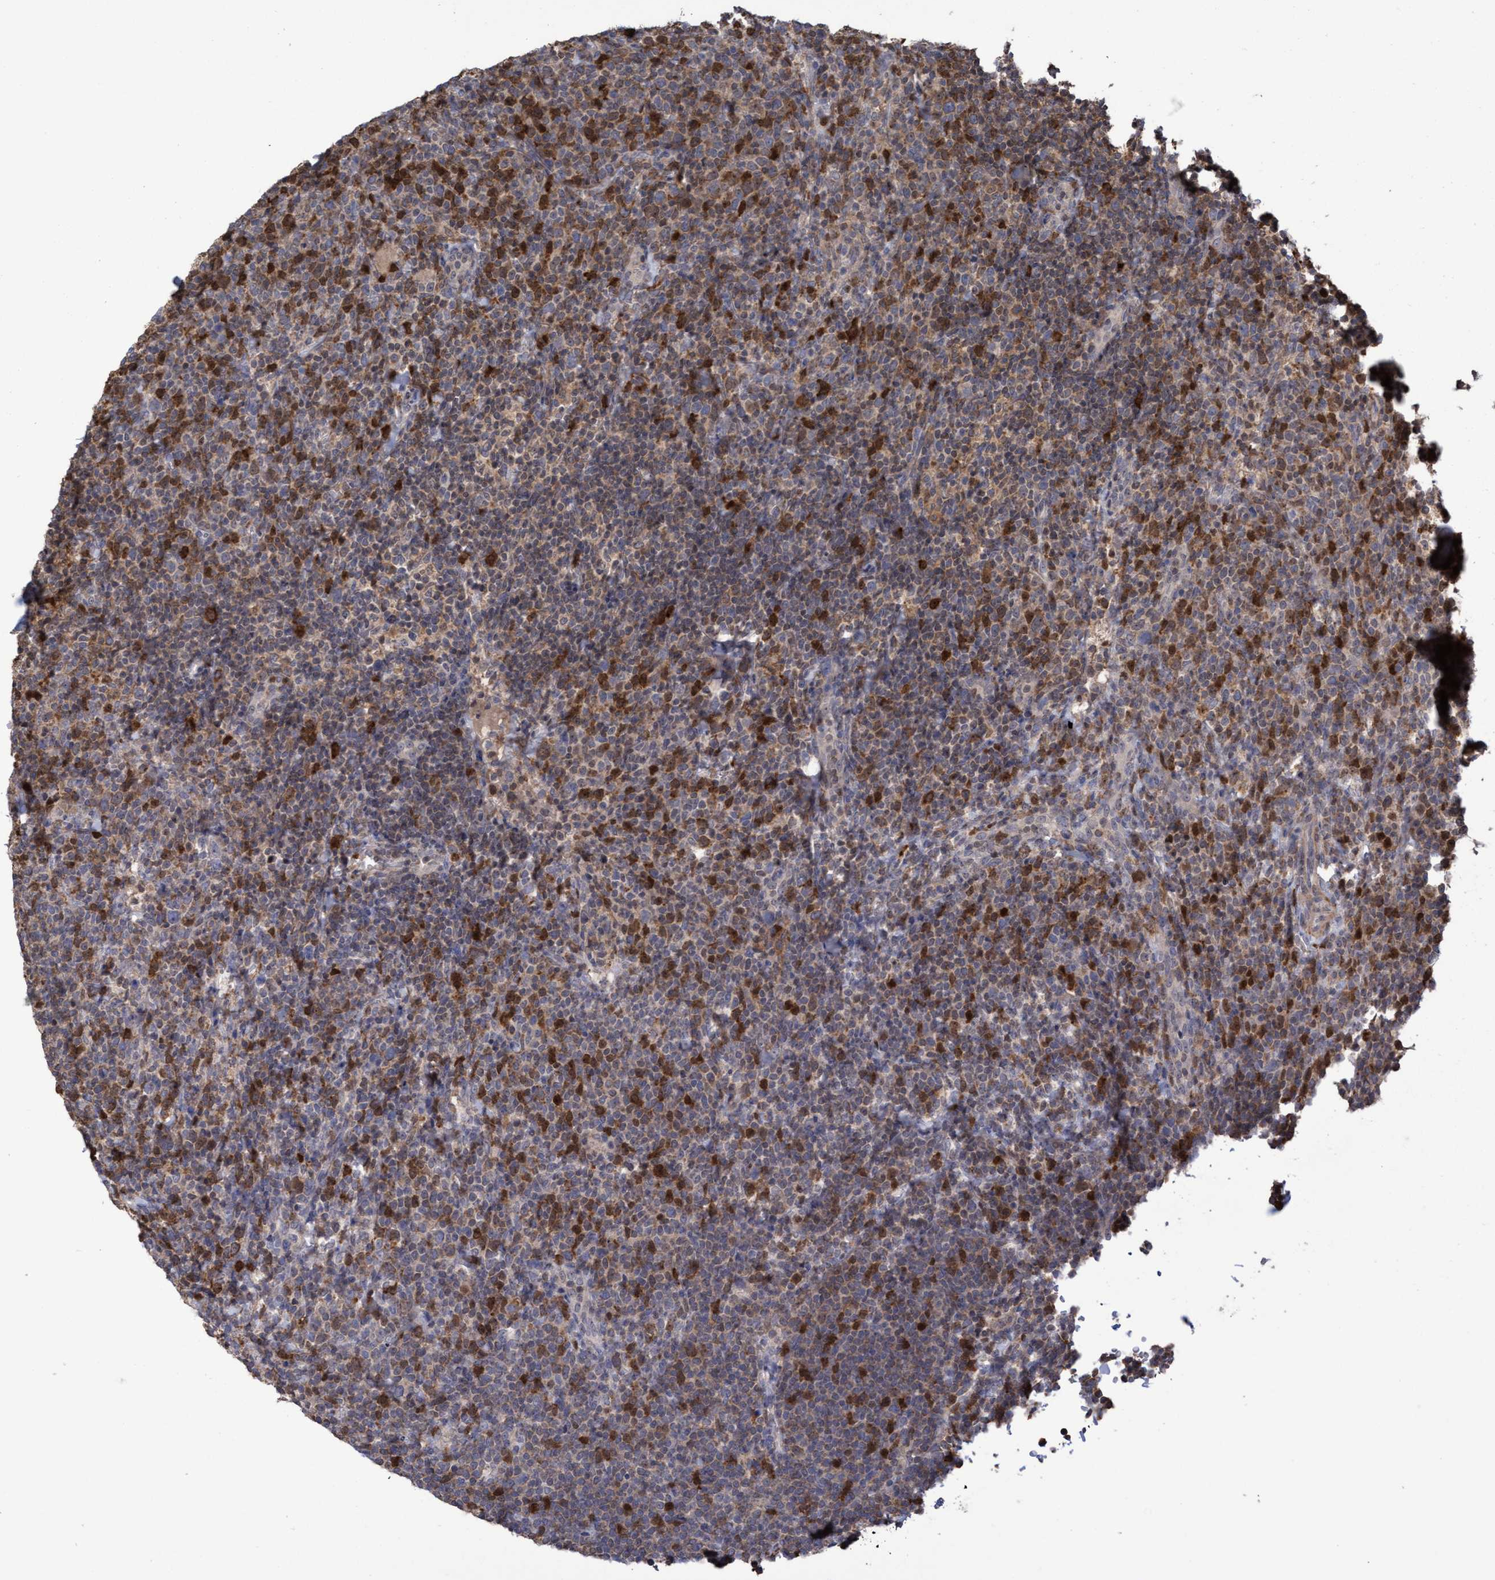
{"staining": {"intensity": "moderate", "quantity": "25%-75%", "location": "nuclear"}, "tissue": "lymphoma", "cell_type": "Tumor cells", "image_type": "cancer", "snomed": [{"axis": "morphology", "description": "Malignant lymphoma, non-Hodgkin's type, High grade"}, {"axis": "topography", "description": "Lymph node"}], "caption": "Protein staining exhibits moderate nuclear staining in approximately 25%-75% of tumor cells in high-grade malignant lymphoma, non-Hodgkin's type.", "gene": "SLBP", "patient": {"sex": "male", "age": 61}}